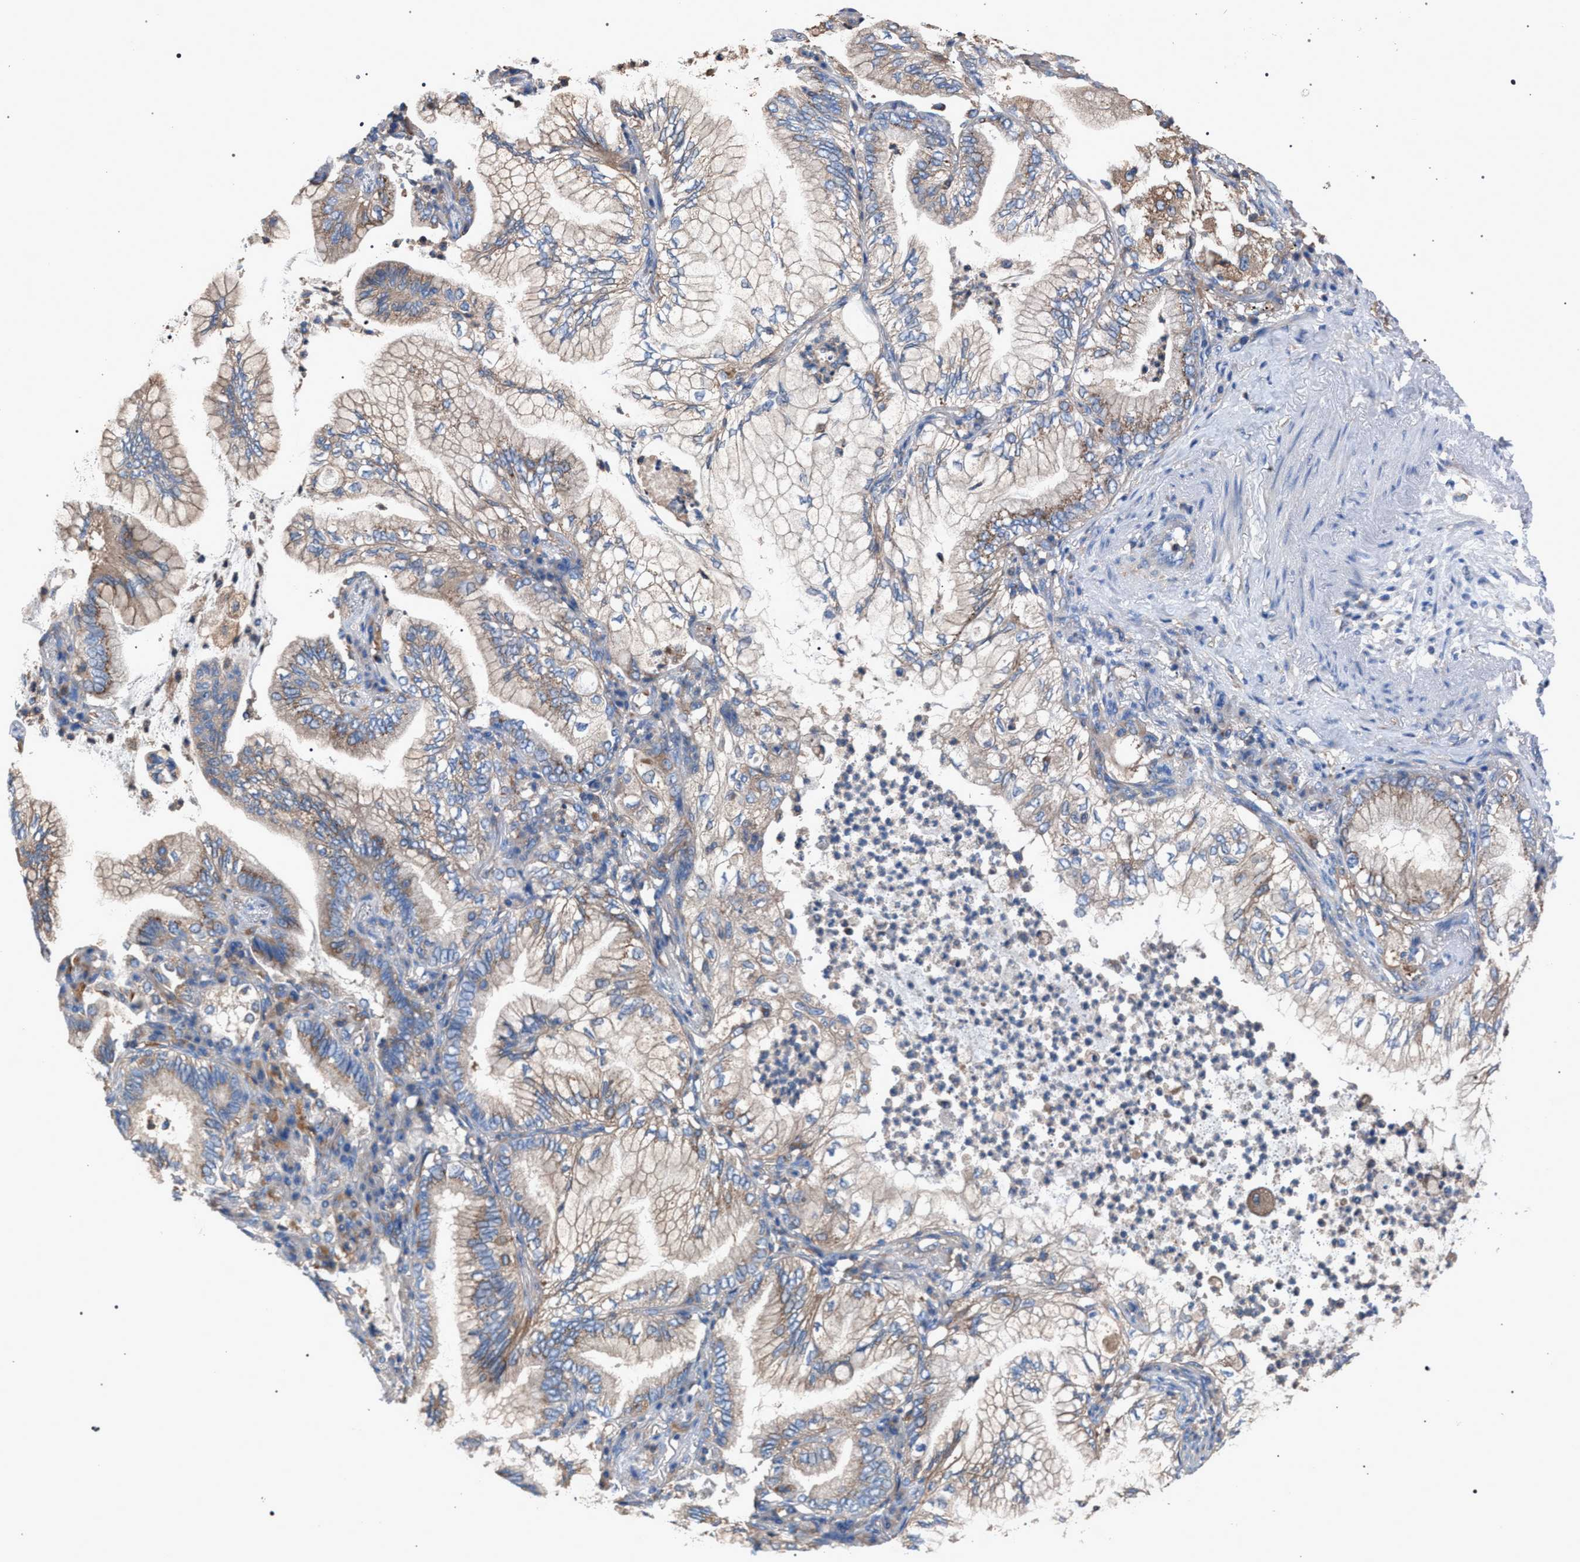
{"staining": {"intensity": "weak", "quantity": "<25%", "location": "cytoplasmic/membranous"}, "tissue": "lung cancer", "cell_type": "Tumor cells", "image_type": "cancer", "snomed": [{"axis": "morphology", "description": "Adenocarcinoma, NOS"}, {"axis": "topography", "description": "Lung"}], "caption": "Immunohistochemical staining of lung adenocarcinoma displays no significant positivity in tumor cells. (DAB (3,3'-diaminobenzidine) IHC visualized using brightfield microscopy, high magnification).", "gene": "ATP6V0A1", "patient": {"sex": "female", "age": 70}}